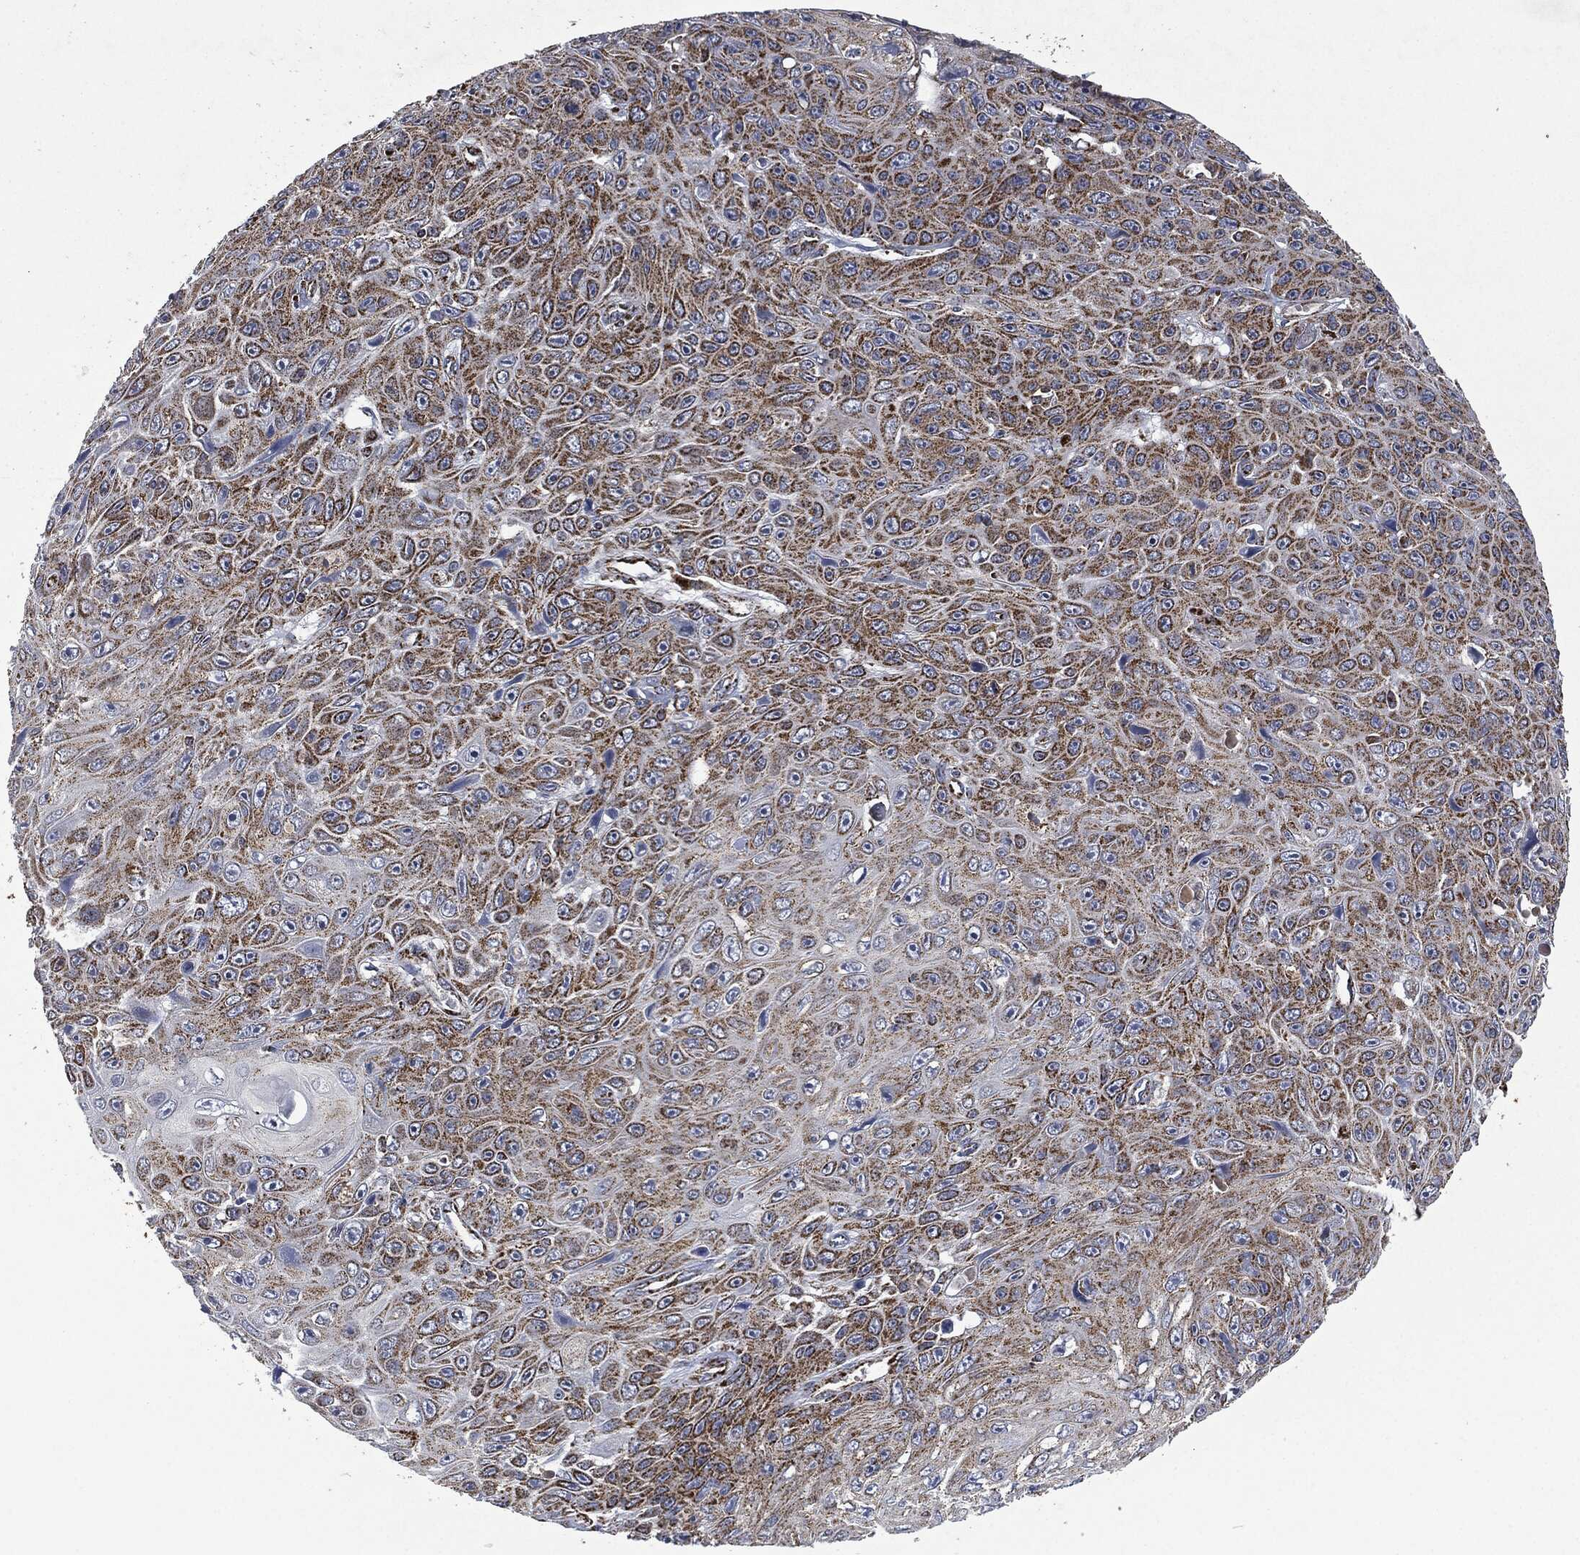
{"staining": {"intensity": "moderate", "quantity": ">75%", "location": "cytoplasmic/membranous"}, "tissue": "skin cancer", "cell_type": "Tumor cells", "image_type": "cancer", "snomed": [{"axis": "morphology", "description": "Squamous cell carcinoma, NOS"}, {"axis": "topography", "description": "Skin"}], "caption": "Immunohistochemistry (IHC) of human skin cancer shows medium levels of moderate cytoplasmic/membranous staining in about >75% of tumor cells.", "gene": "RYK", "patient": {"sex": "male", "age": 82}}